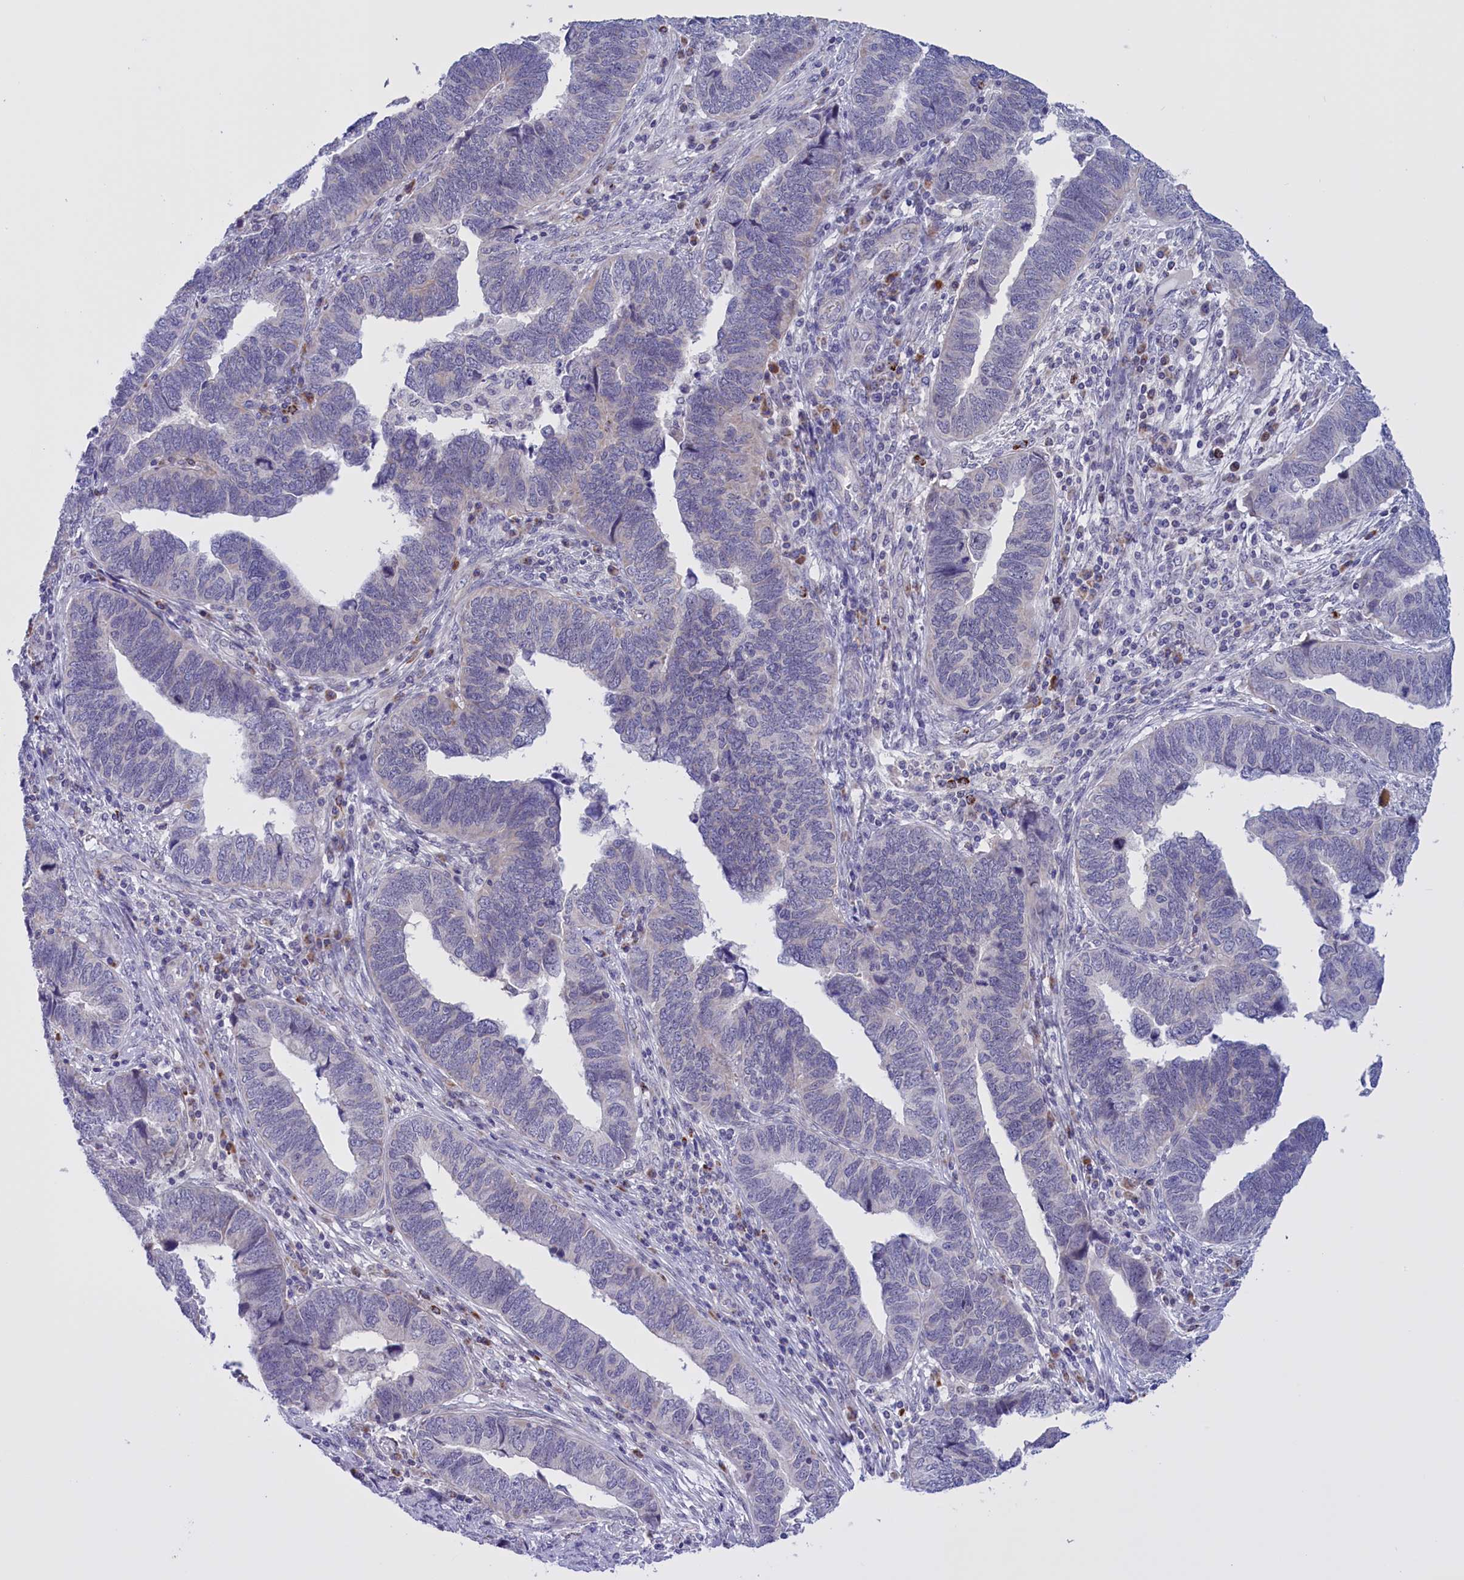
{"staining": {"intensity": "negative", "quantity": "none", "location": "none"}, "tissue": "endometrial cancer", "cell_type": "Tumor cells", "image_type": "cancer", "snomed": [{"axis": "morphology", "description": "Adenocarcinoma, NOS"}, {"axis": "topography", "description": "Endometrium"}], "caption": "Adenocarcinoma (endometrial) was stained to show a protein in brown. There is no significant expression in tumor cells. (DAB (3,3'-diaminobenzidine) IHC with hematoxylin counter stain).", "gene": "FAM149B1", "patient": {"sex": "female", "age": 79}}